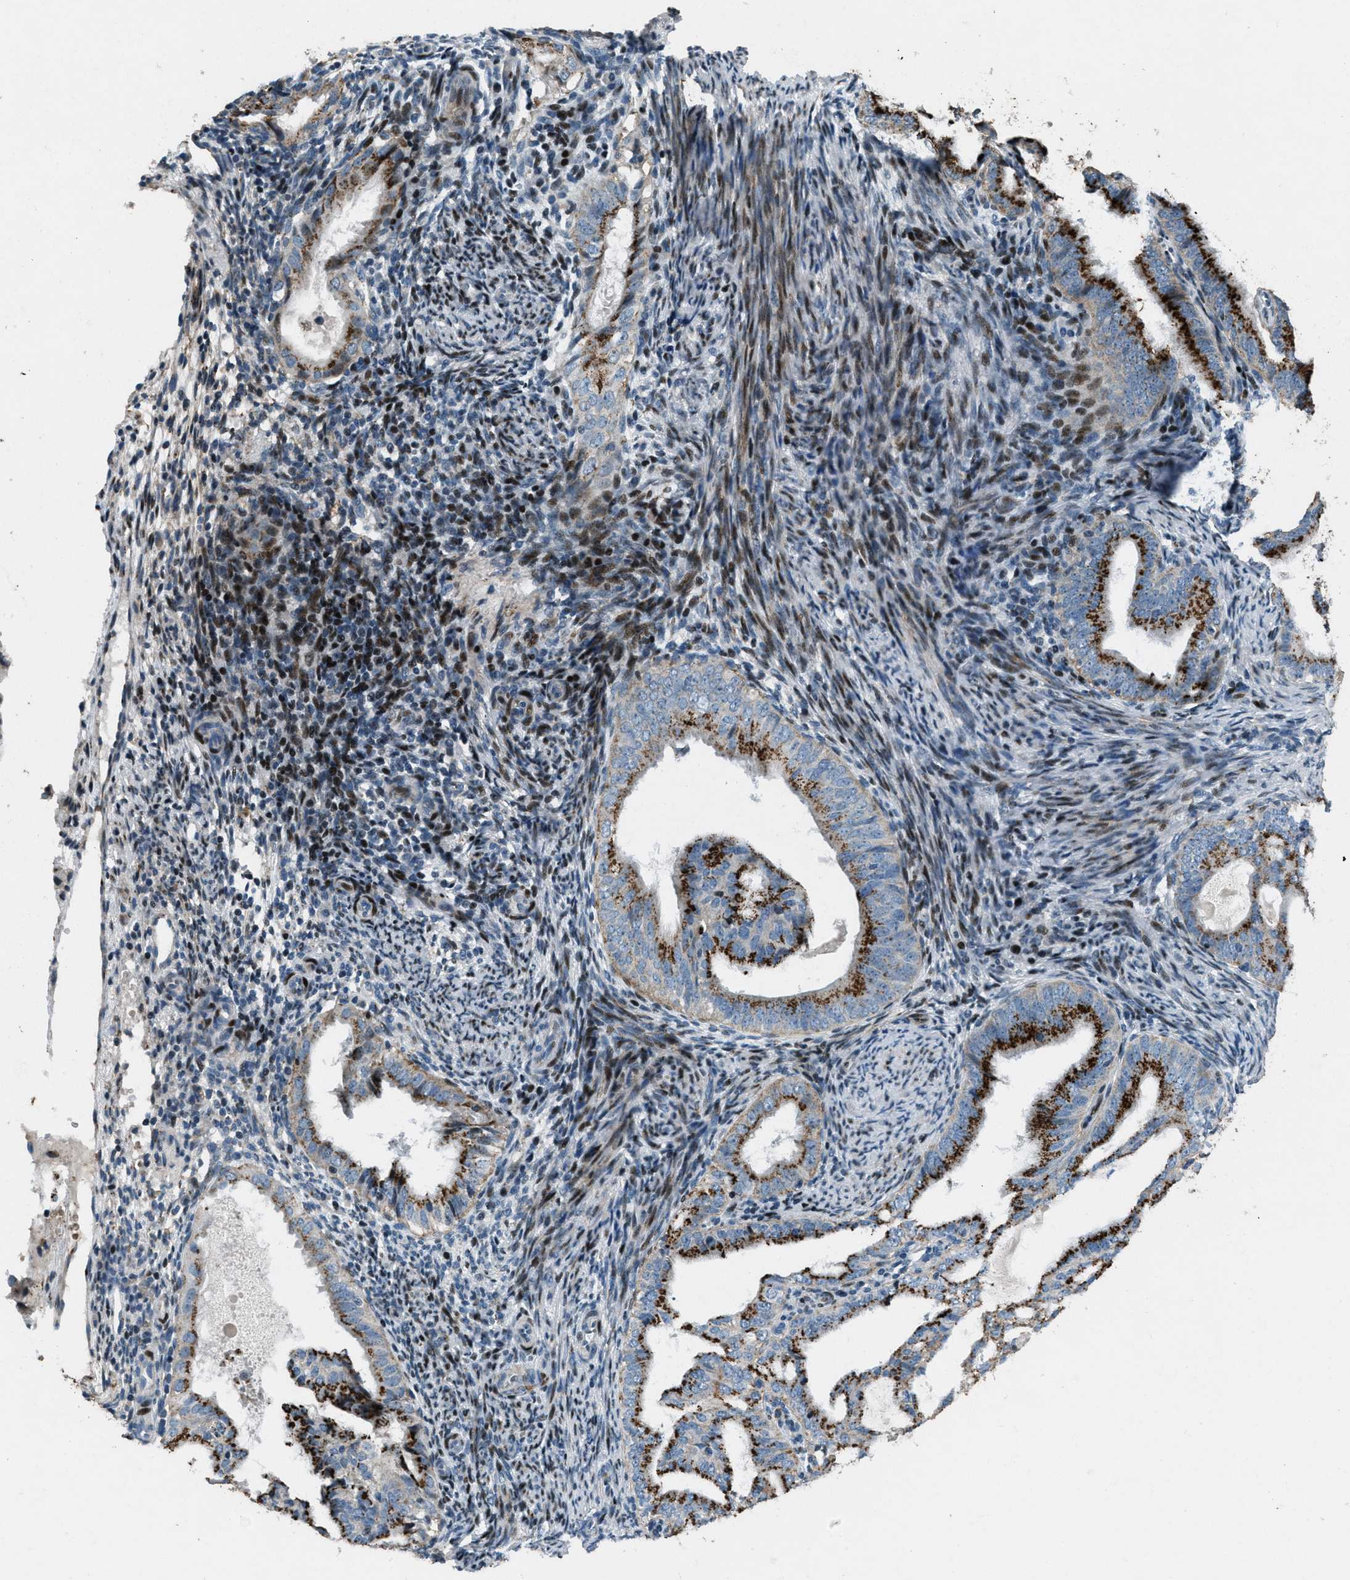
{"staining": {"intensity": "strong", "quantity": "25%-75%", "location": "cytoplasmic/membranous"}, "tissue": "endometrial cancer", "cell_type": "Tumor cells", "image_type": "cancer", "snomed": [{"axis": "morphology", "description": "Adenocarcinoma, NOS"}, {"axis": "topography", "description": "Endometrium"}], "caption": "Human endometrial cancer (adenocarcinoma) stained with a protein marker displays strong staining in tumor cells.", "gene": "GPC6", "patient": {"sex": "female", "age": 58}}